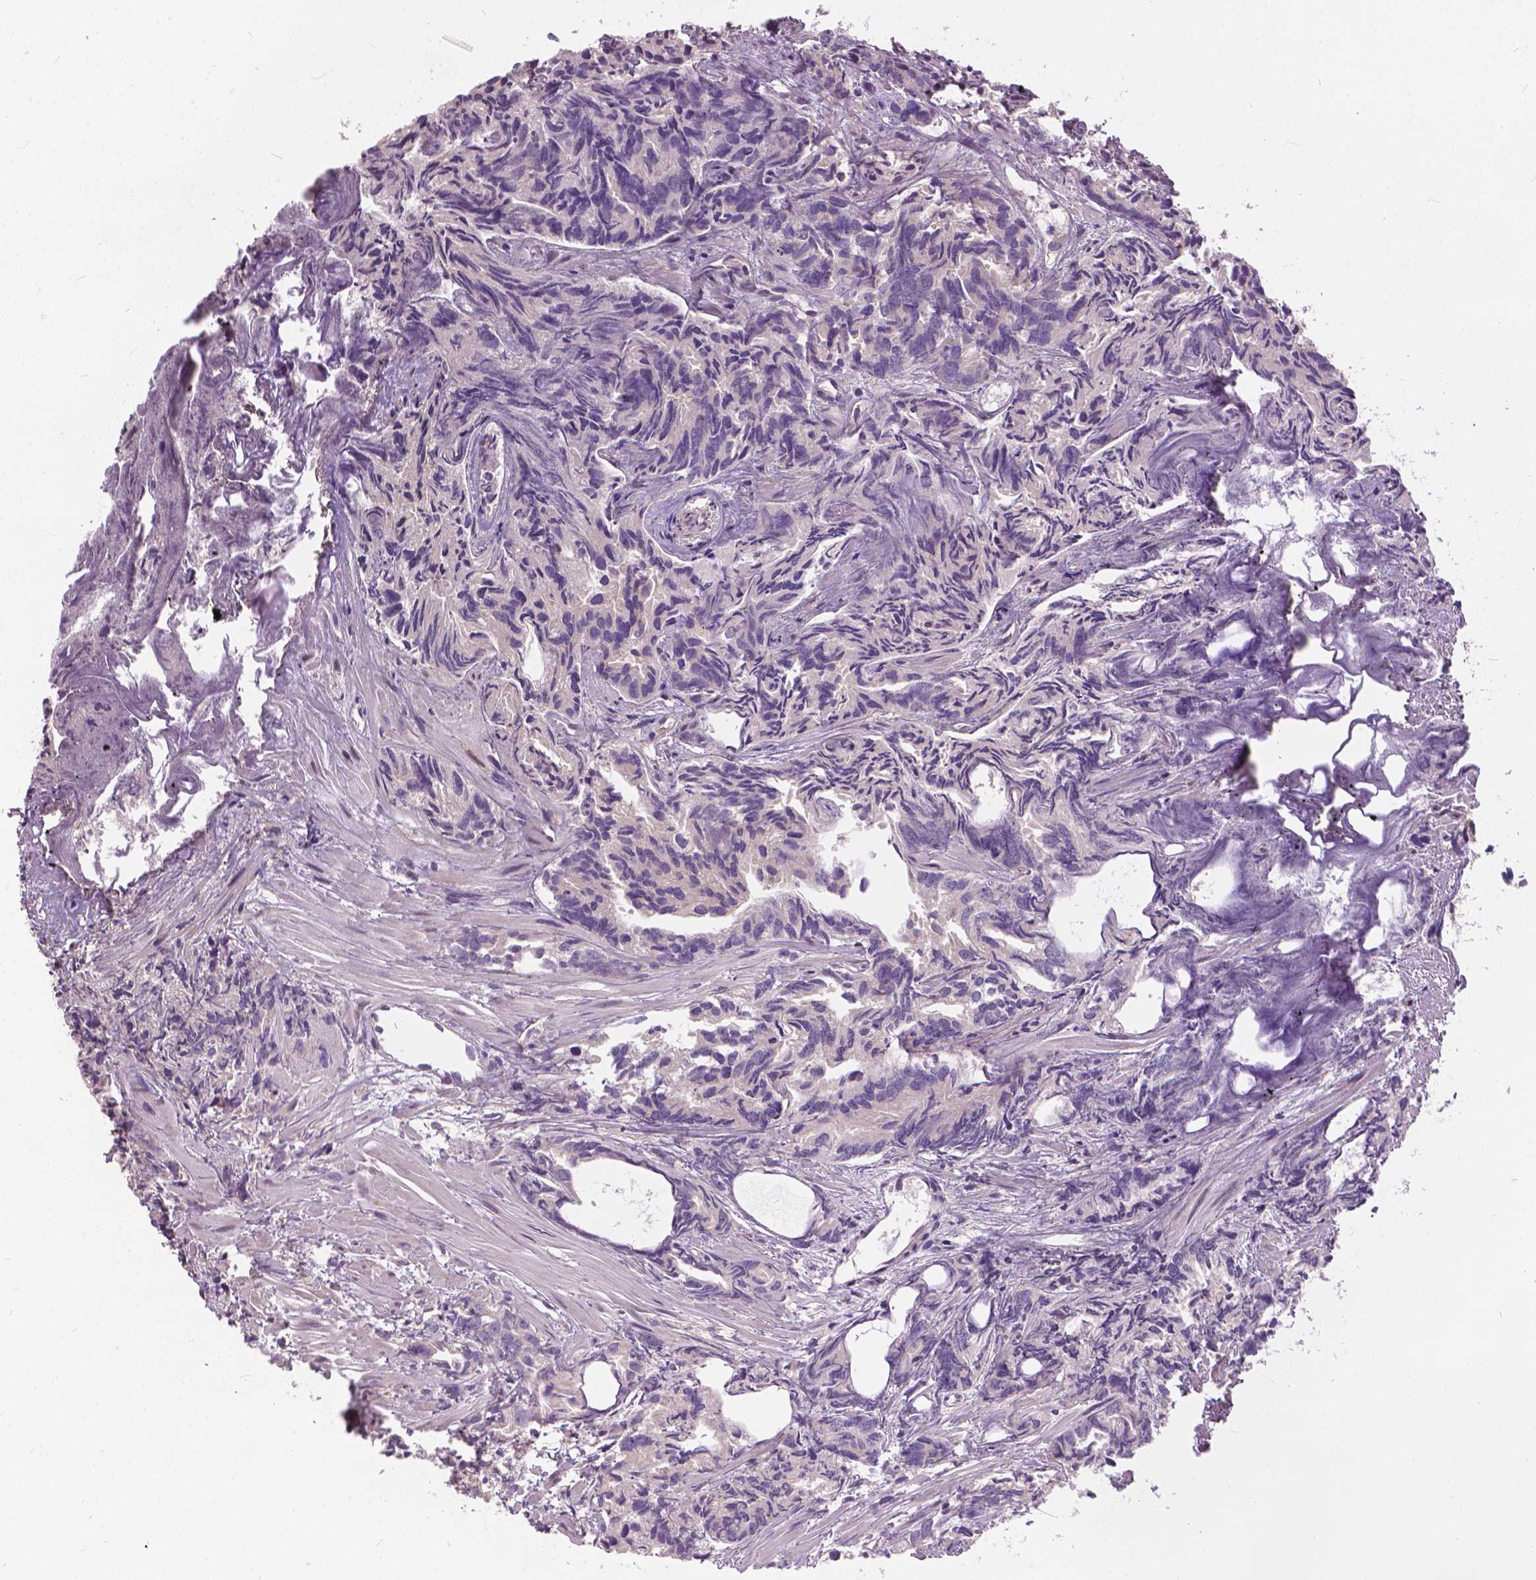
{"staining": {"intensity": "negative", "quantity": "none", "location": "none"}, "tissue": "prostate cancer", "cell_type": "Tumor cells", "image_type": "cancer", "snomed": [{"axis": "morphology", "description": "Adenocarcinoma, High grade"}, {"axis": "topography", "description": "Prostate"}], "caption": "This is an immunohistochemistry photomicrograph of human prostate high-grade adenocarcinoma. There is no expression in tumor cells.", "gene": "MZT1", "patient": {"sex": "male", "age": 79}}